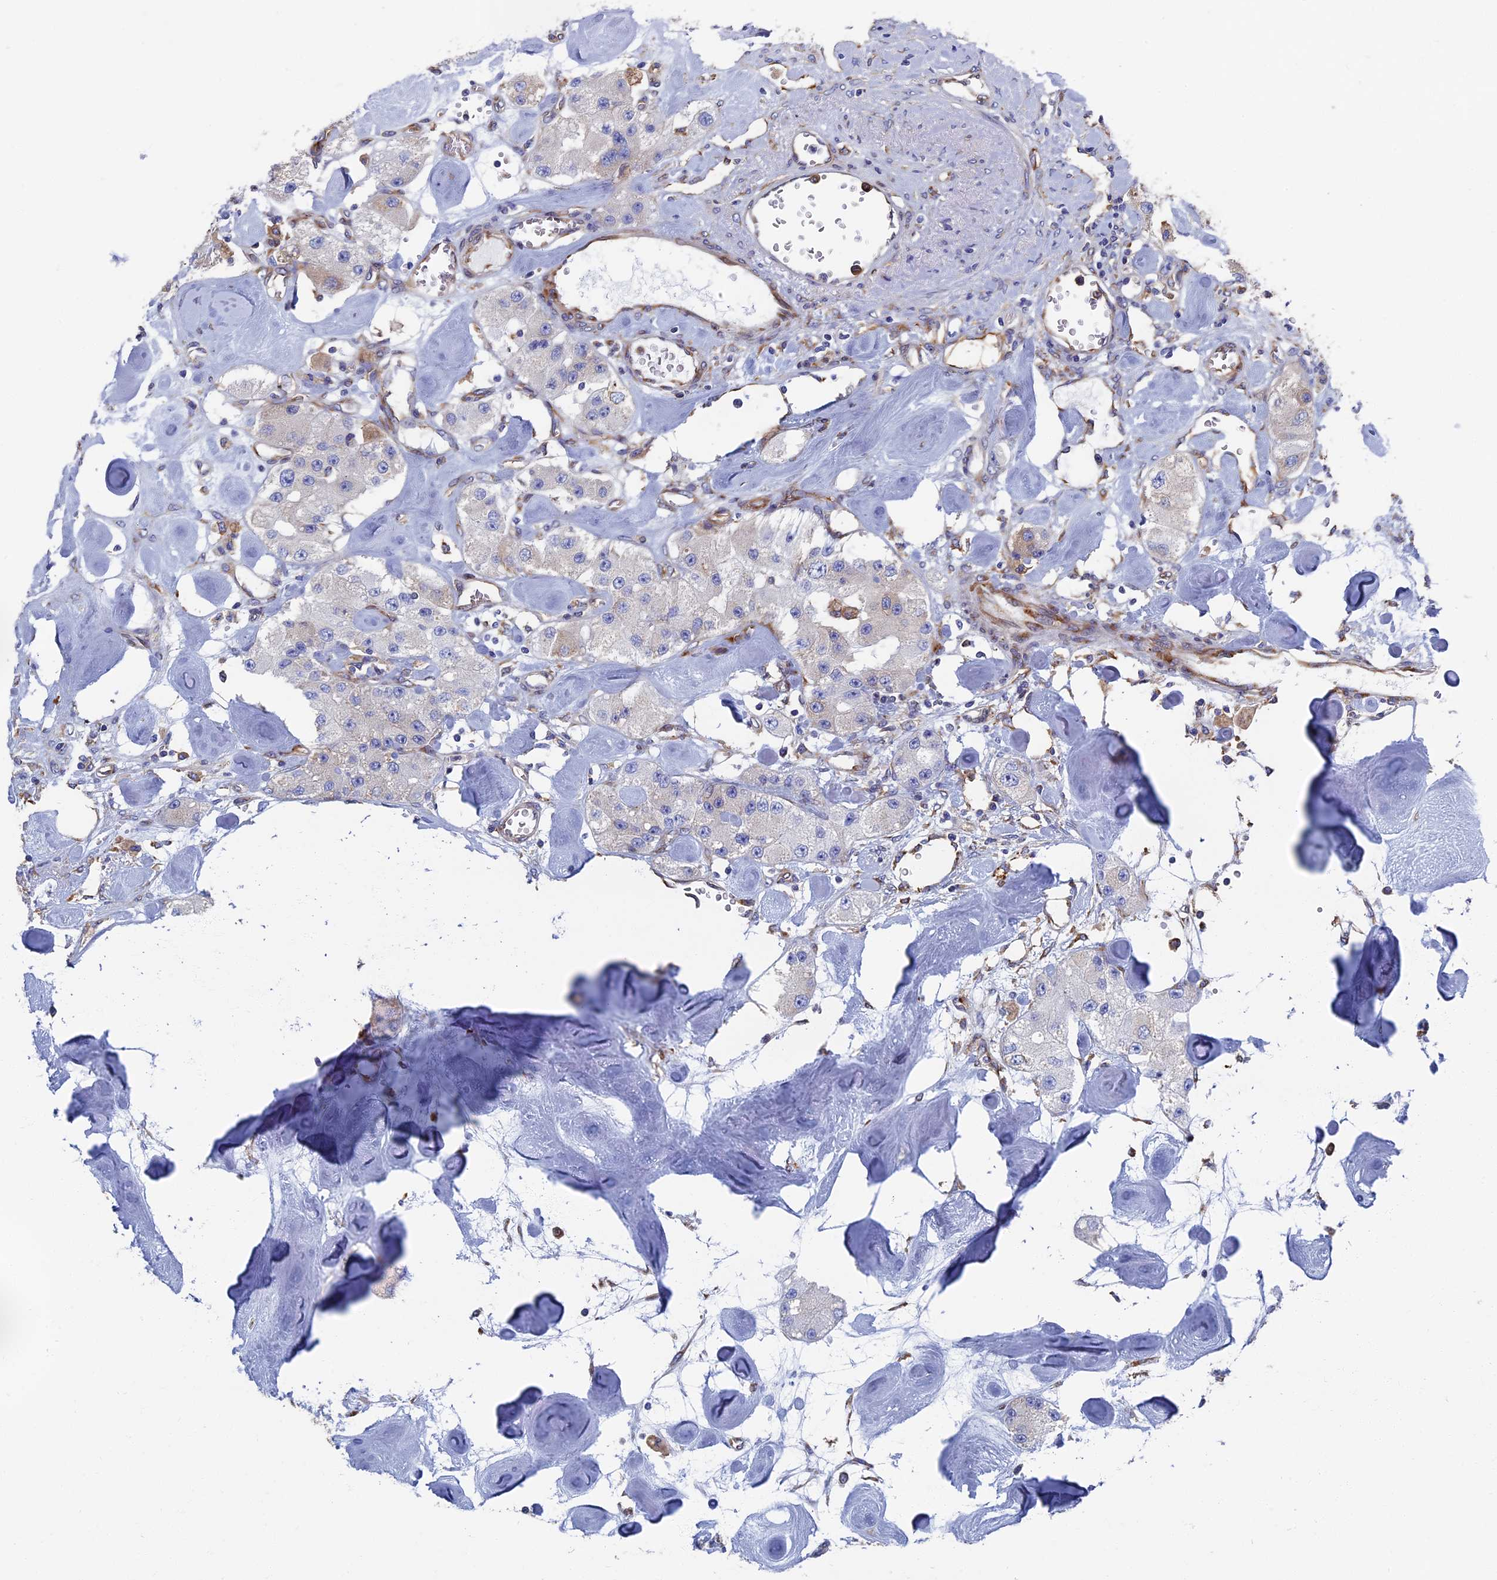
{"staining": {"intensity": "negative", "quantity": "none", "location": "none"}, "tissue": "carcinoid", "cell_type": "Tumor cells", "image_type": "cancer", "snomed": [{"axis": "morphology", "description": "Carcinoid, malignant, NOS"}, {"axis": "topography", "description": "Pancreas"}], "caption": "Protein analysis of carcinoid displays no significant expression in tumor cells.", "gene": "YBX1", "patient": {"sex": "male", "age": 41}}